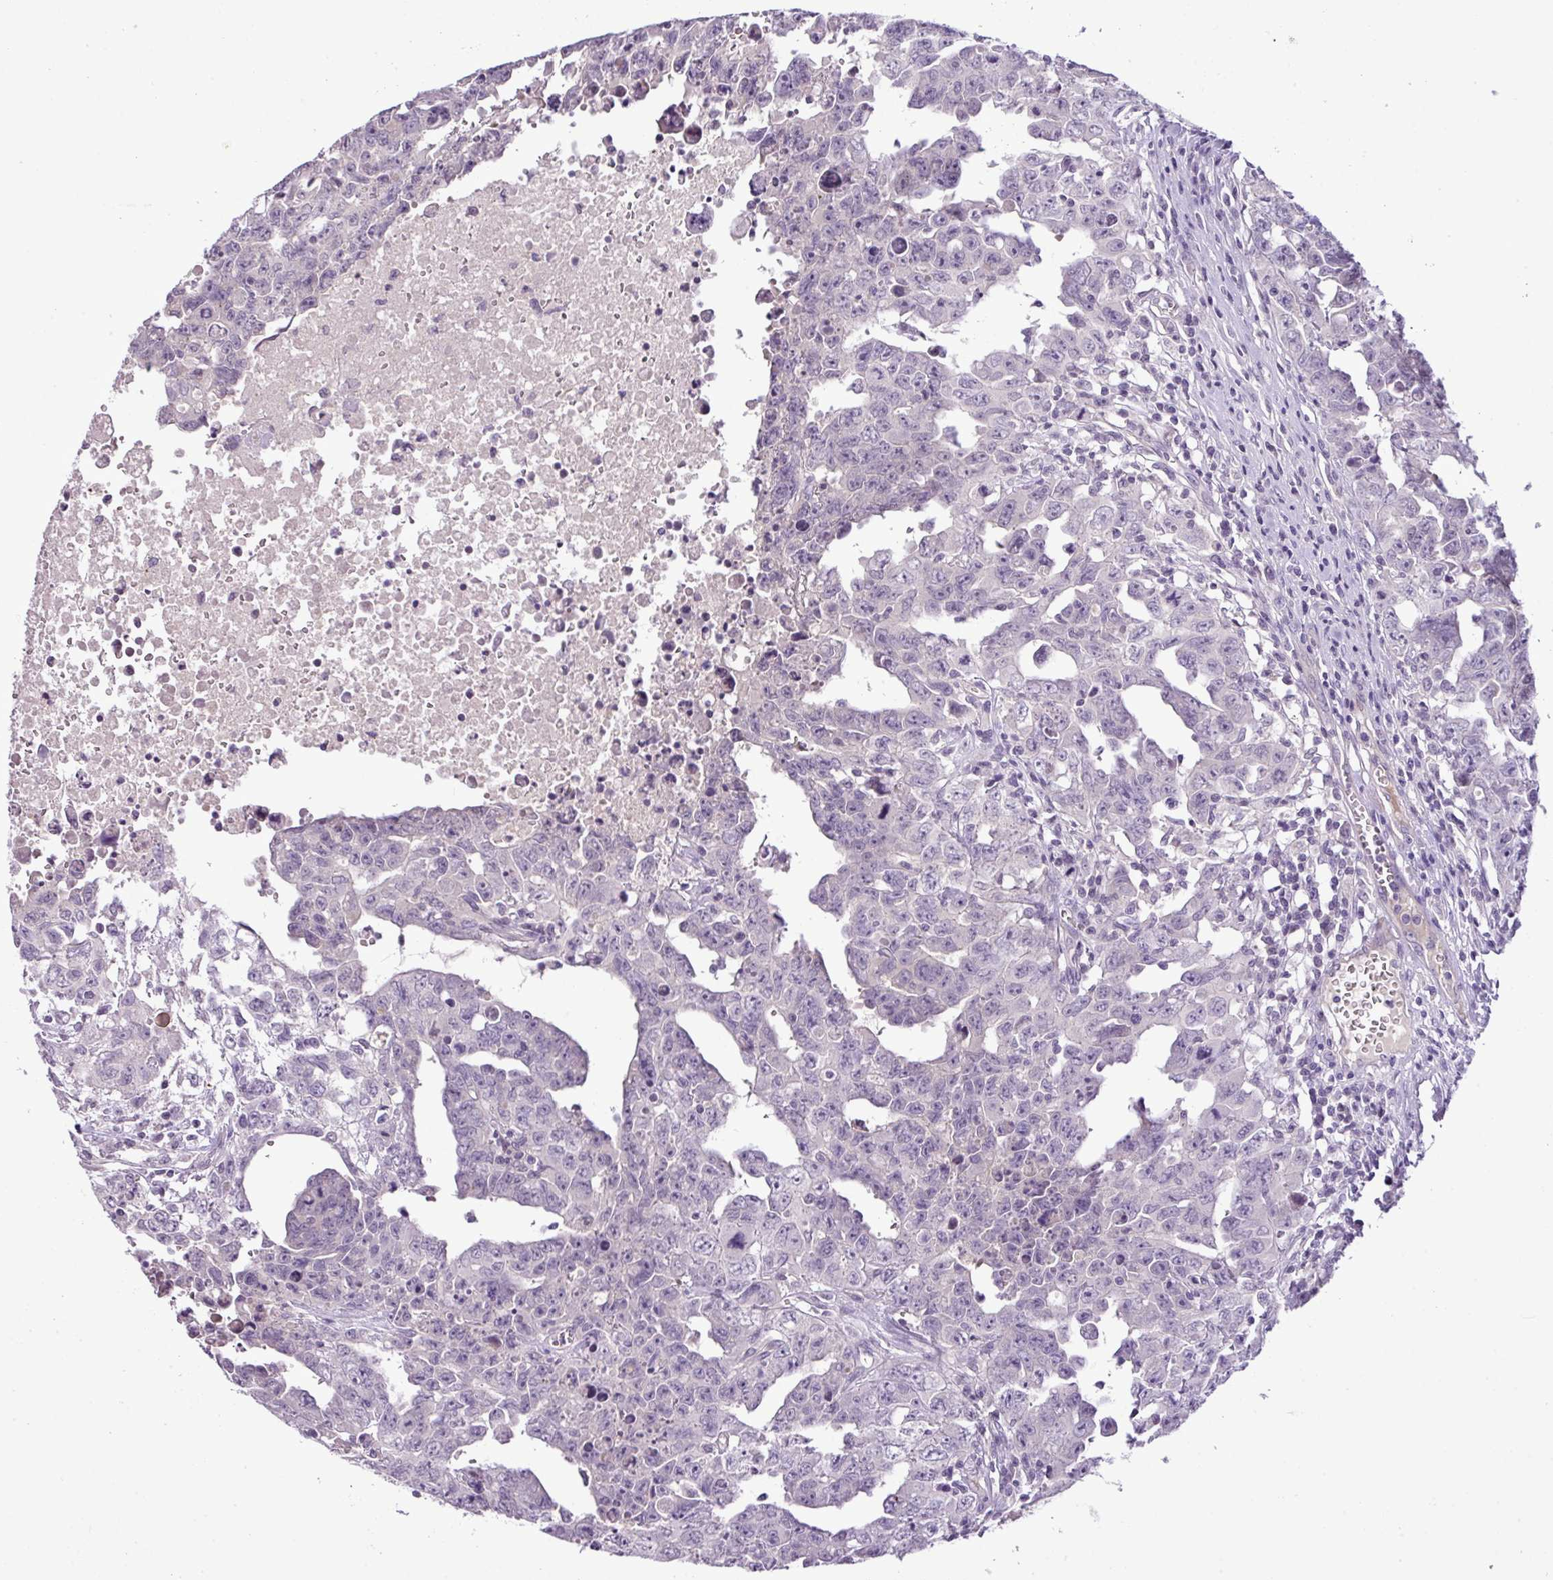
{"staining": {"intensity": "negative", "quantity": "none", "location": "none"}, "tissue": "testis cancer", "cell_type": "Tumor cells", "image_type": "cancer", "snomed": [{"axis": "morphology", "description": "Carcinoma, Embryonal, NOS"}, {"axis": "topography", "description": "Testis"}], "caption": "Protein analysis of embryonal carcinoma (testis) displays no significant positivity in tumor cells. (DAB immunohistochemistry visualized using brightfield microscopy, high magnification).", "gene": "DNAJB13", "patient": {"sex": "male", "age": 24}}